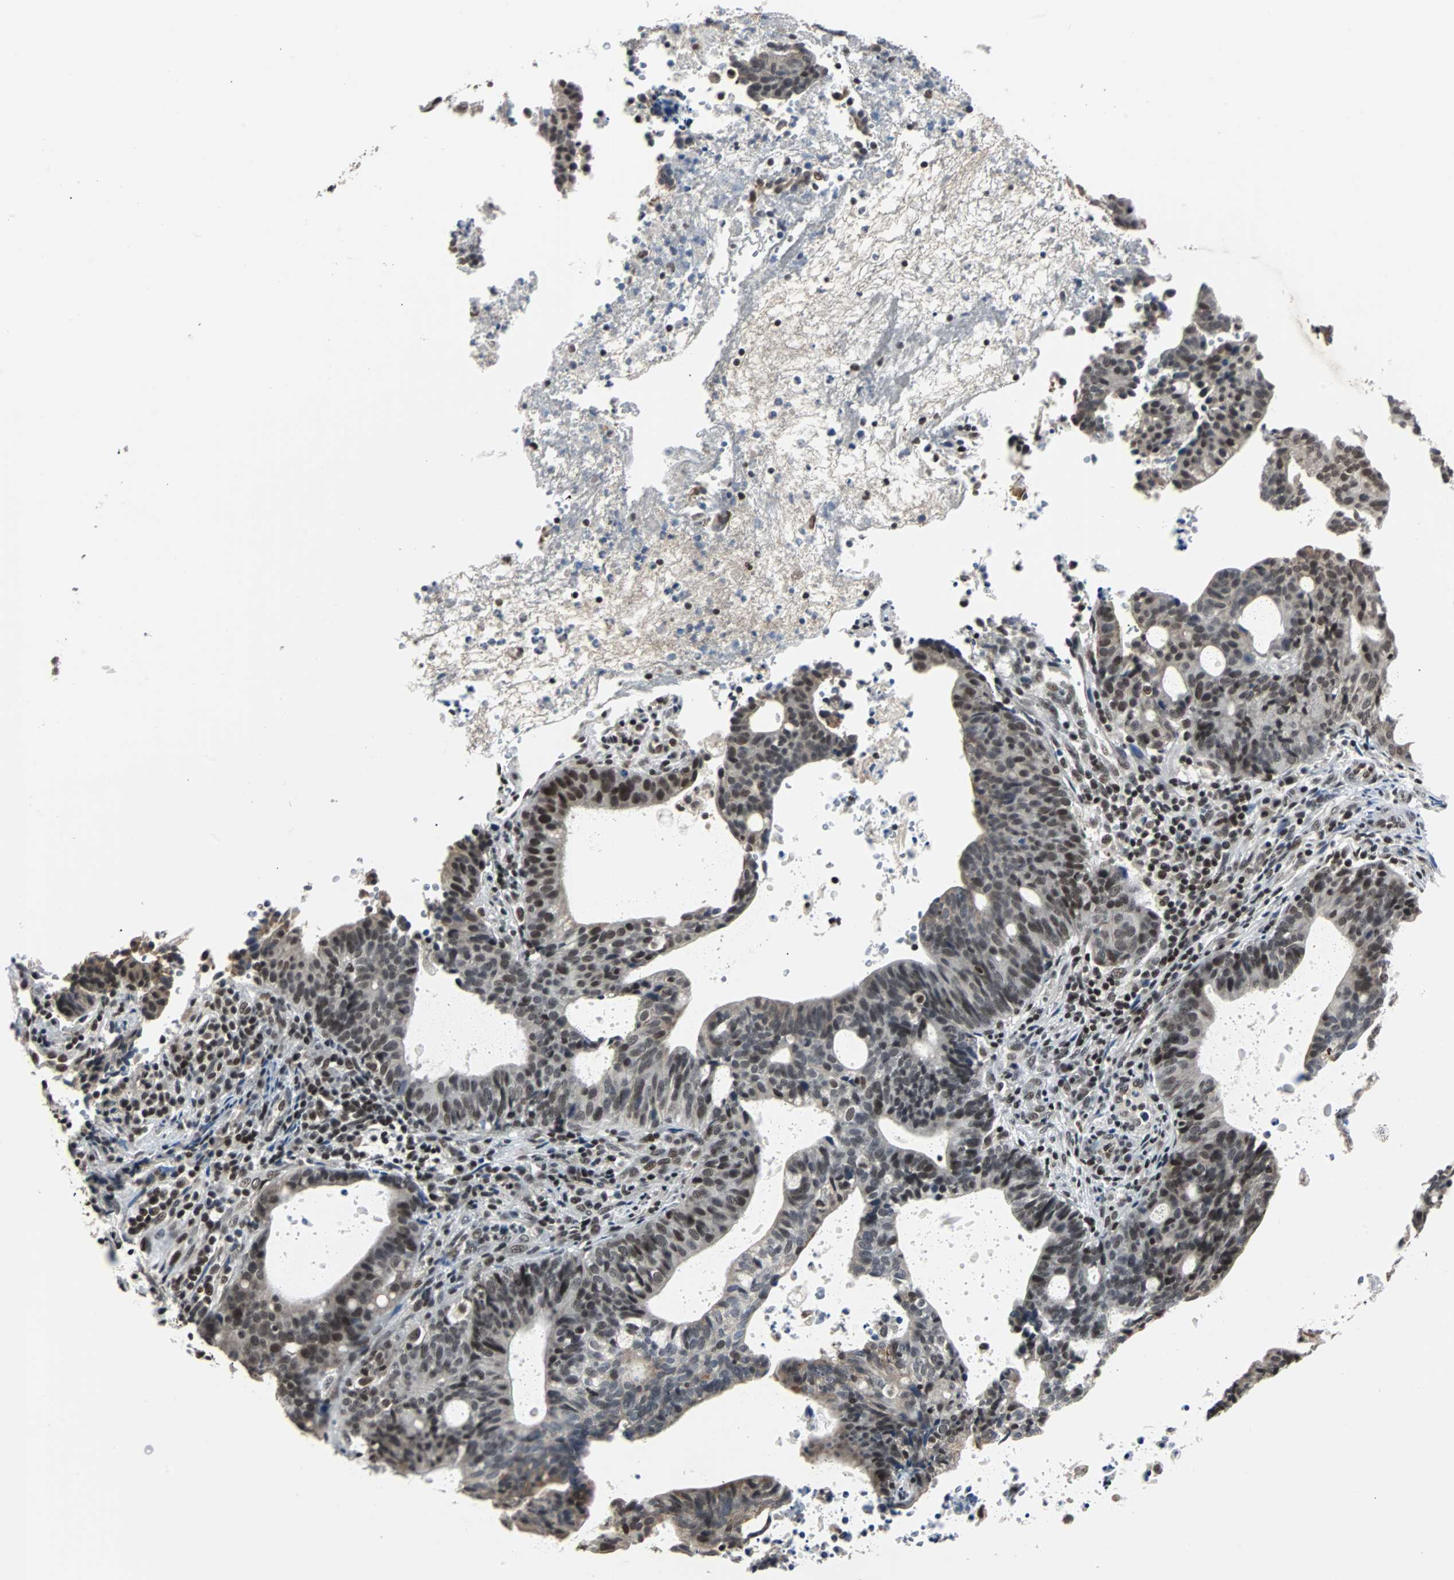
{"staining": {"intensity": "moderate", "quantity": ">75%", "location": "nuclear"}, "tissue": "endometrial cancer", "cell_type": "Tumor cells", "image_type": "cancer", "snomed": [{"axis": "morphology", "description": "Adenocarcinoma, NOS"}, {"axis": "topography", "description": "Uterus"}], "caption": "IHC micrograph of neoplastic tissue: human adenocarcinoma (endometrial) stained using IHC displays medium levels of moderate protein expression localized specifically in the nuclear of tumor cells, appearing as a nuclear brown color.", "gene": "TERF2IP", "patient": {"sex": "female", "age": 83}}